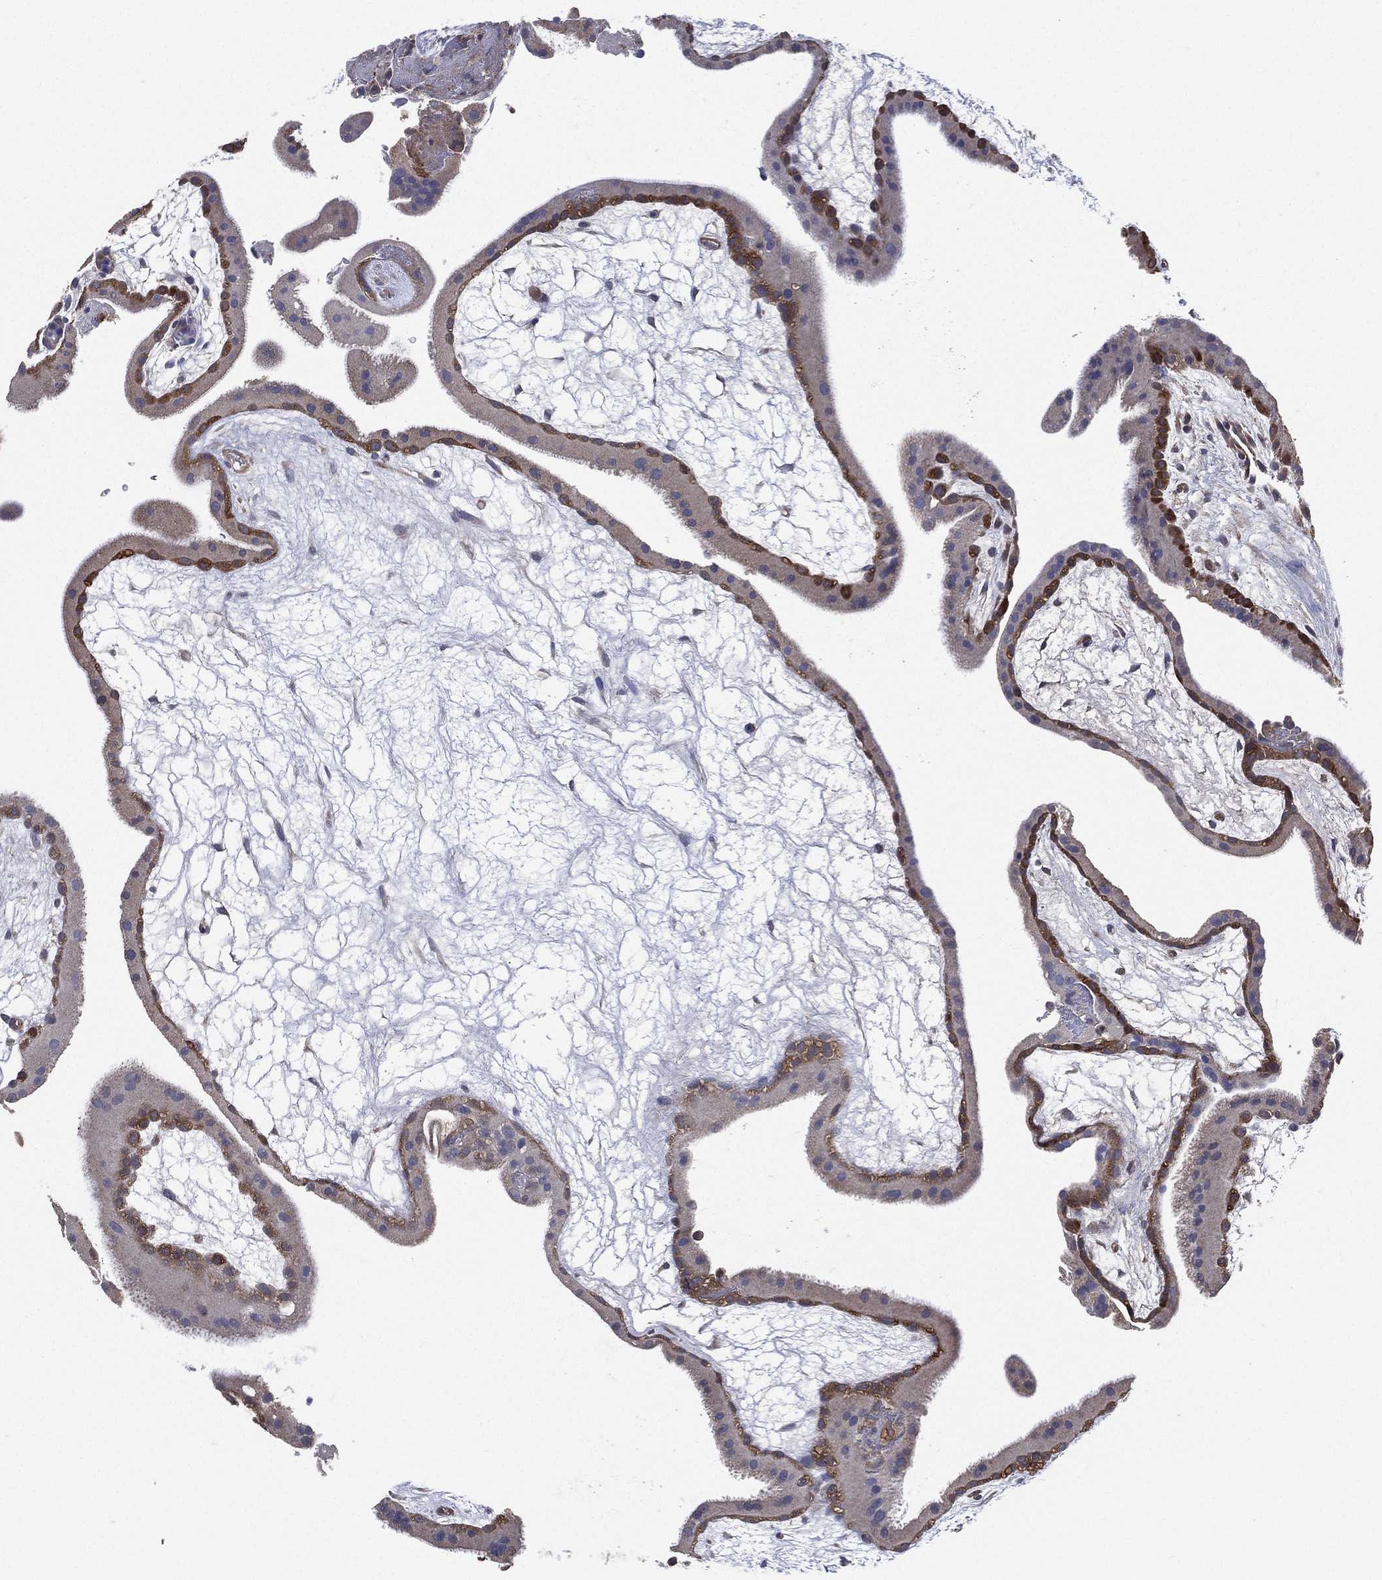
{"staining": {"intensity": "moderate", "quantity": ">75%", "location": "cytoplasmic/membranous"}, "tissue": "placenta", "cell_type": "Decidual cells", "image_type": "normal", "snomed": [{"axis": "morphology", "description": "Normal tissue, NOS"}, {"axis": "topography", "description": "Placenta"}], "caption": "About >75% of decidual cells in benign human placenta exhibit moderate cytoplasmic/membranous protein positivity as visualized by brown immunohistochemical staining.", "gene": "SMPD3", "patient": {"sex": "female", "age": 19}}